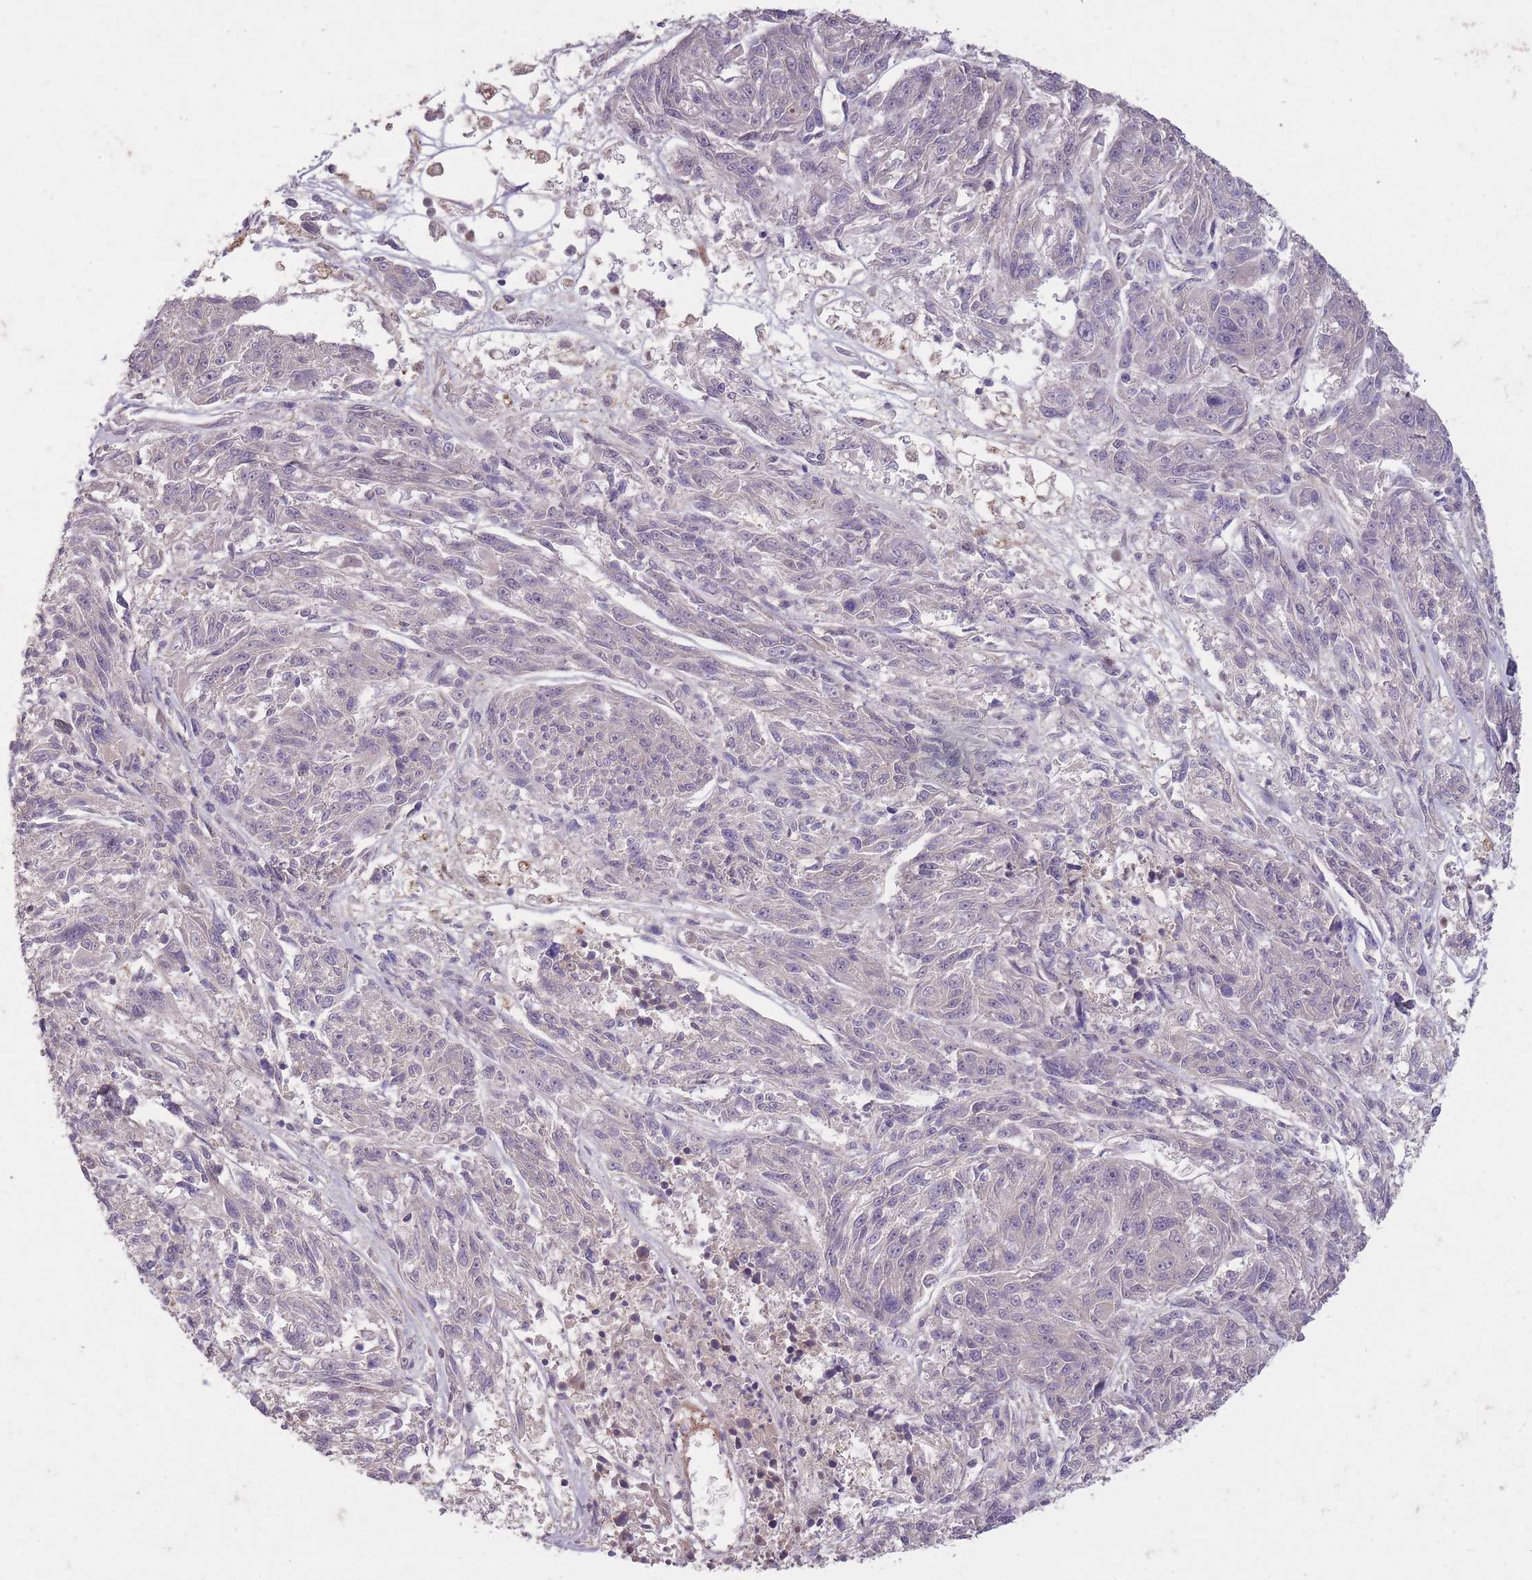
{"staining": {"intensity": "negative", "quantity": "none", "location": "none"}, "tissue": "melanoma", "cell_type": "Tumor cells", "image_type": "cancer", "snomed": [{"axis": "morphology", "description": "Malignant melanoma, NOS"}, {"axis": "topography", "description": "Skin"}], "caption": "A micrograph of human melanoma is negative for staining in tumor cells.", "gene": "OR2V2", "patient": {"sex": "male", "age": 53}}